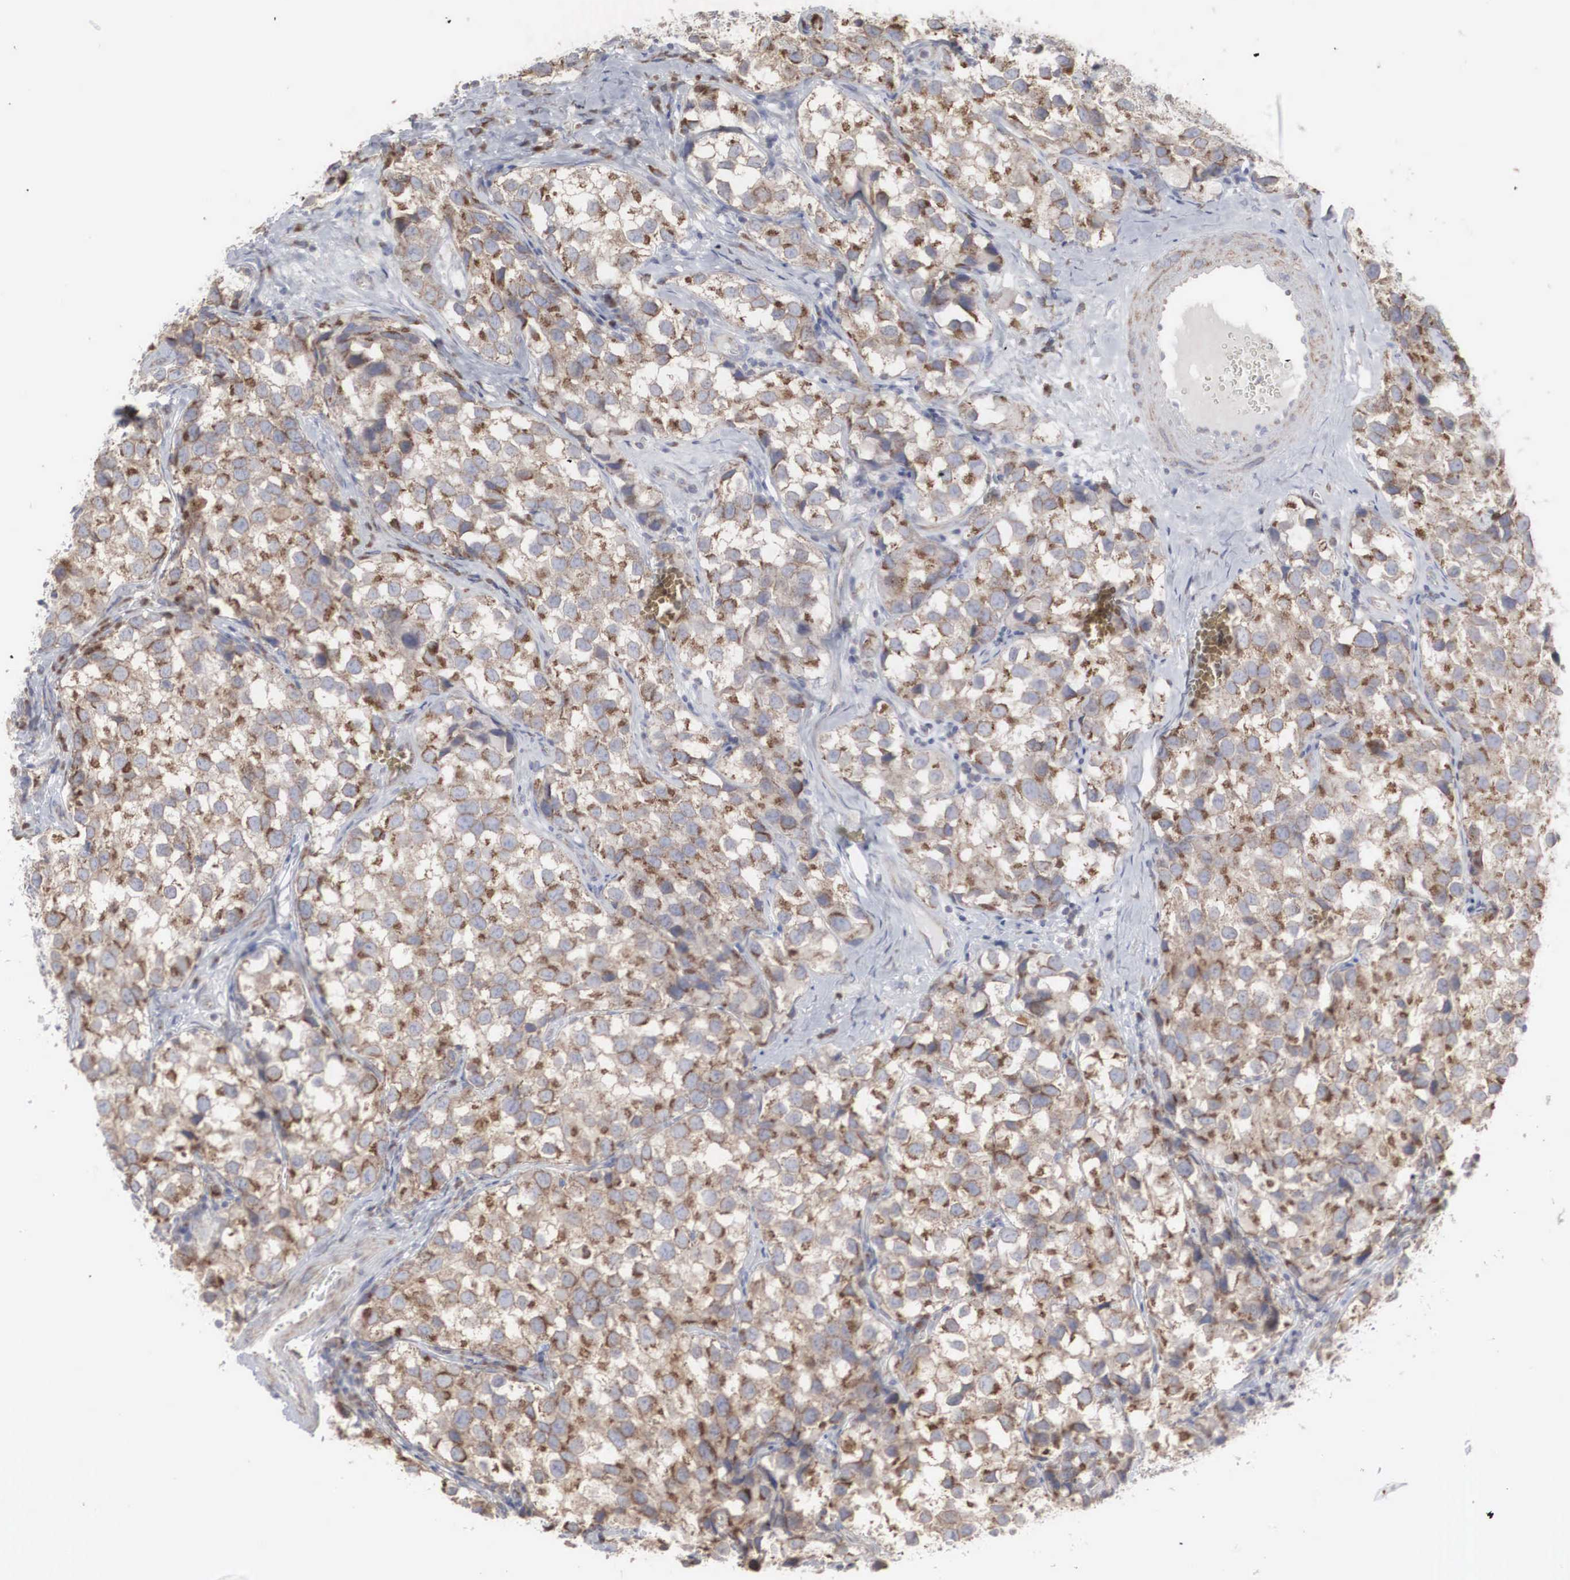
{"staining": {"intensity": "moderate", "quantity": "25%-75%", "location": "cytoplasmic/membranous"}, "tissue": "testis cancer", "cell_type": "Tumor cells", "image_type": "cancer", "snomed": [{"axis": "morphology", "description": "Seminoma, NOS"}, {"axis": "topography", "description": "Testis"}], "caption": "Testis cancer tissue exhibits moderate cytoplasmic/membranous staining in approximately 25%-75% of tumor cells, visualized by immunohistochemistry.", "gene": "MIA2", "patient": {"sex": "male", "age": 39}}